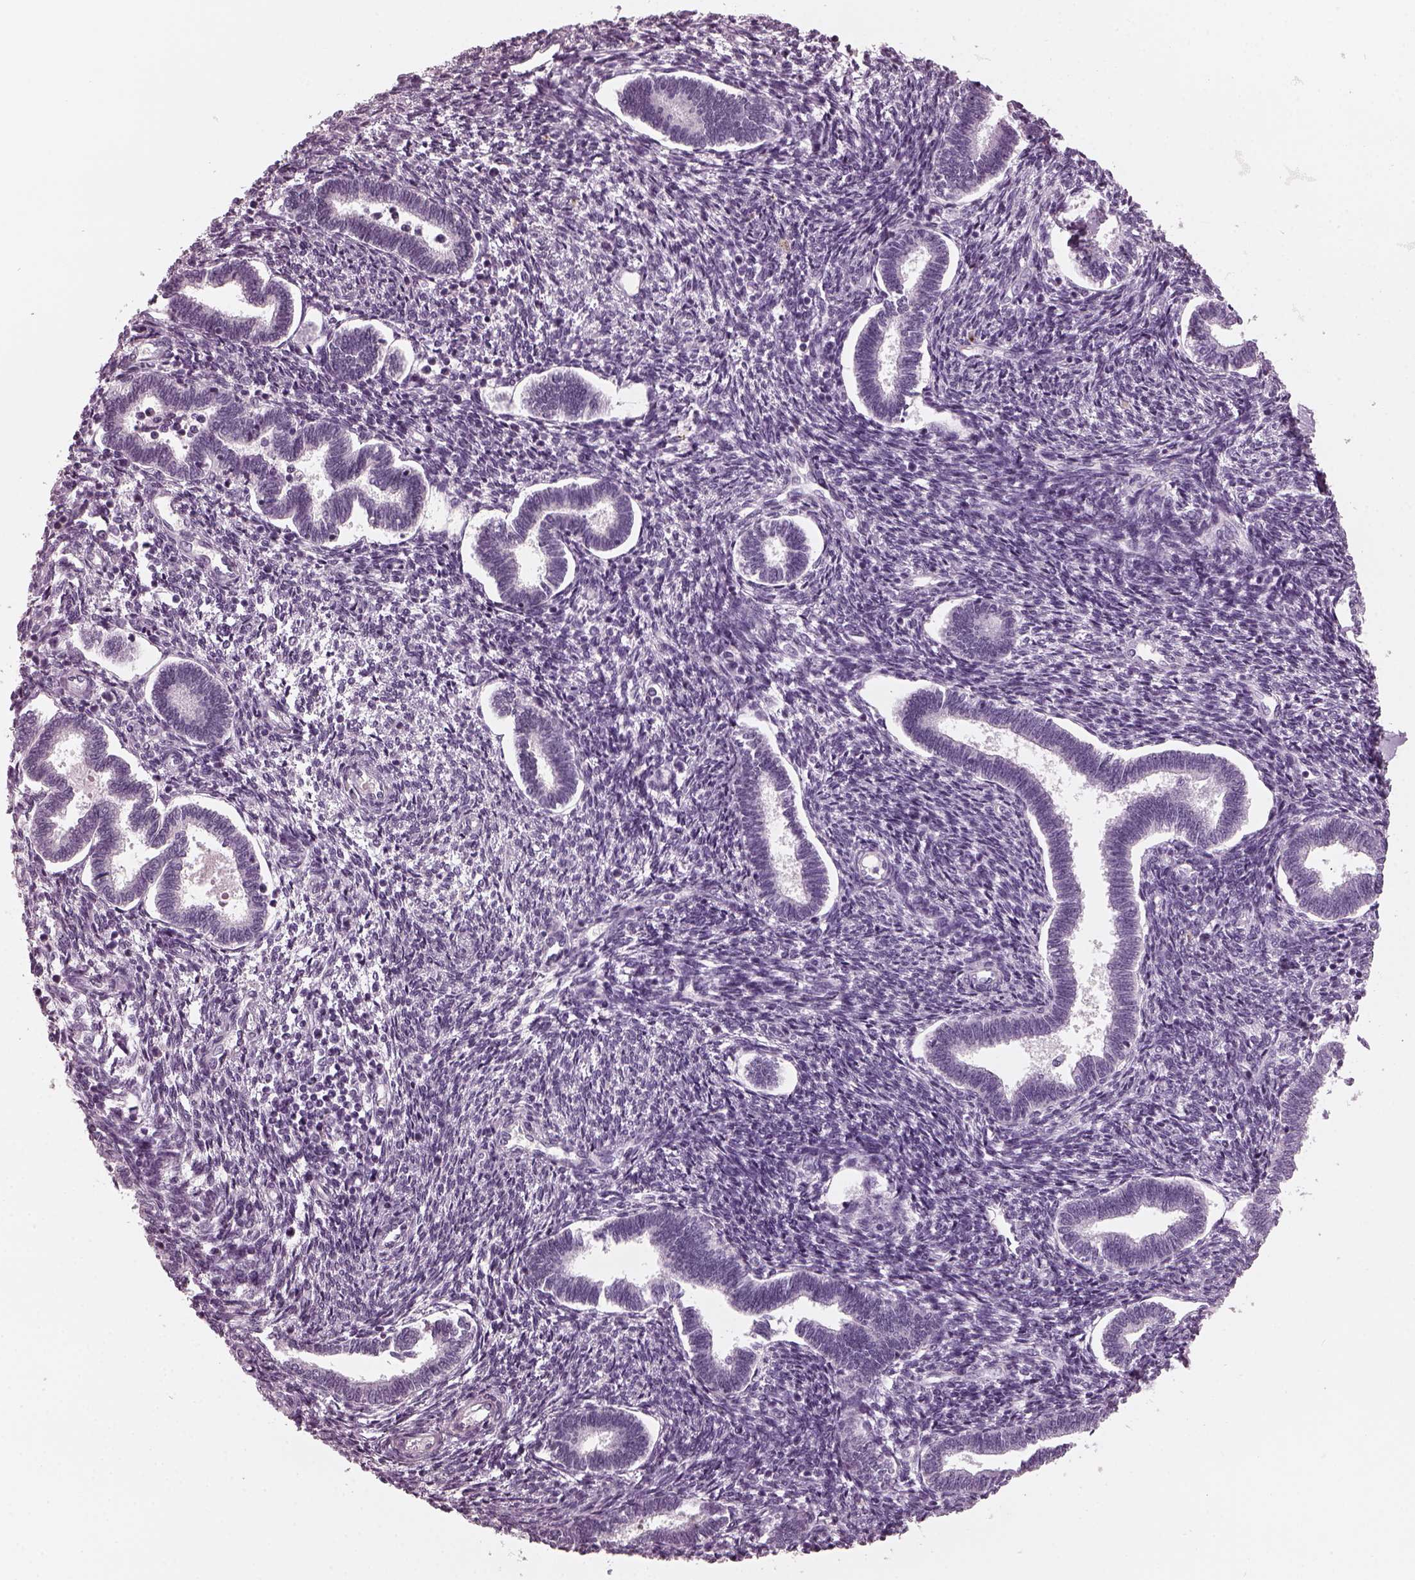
{"staining": {"intensity": "negative", "quantity": "none", "location": "none"}, "tissue": "endometrium", "cell_type": "Cells in endometrial stroma", "image_type": "normal", "snomed": [{"axis": "morphology", "description": "Normal tissue, NOS"}, {"axis": "topography", "description": "Endometrium"}], "caption": "Immunohistochemistry photomicrograph of normal endometrium: endometrium stained with DAB (3,3'-diaminobenzidine) exhibits no significant protein staining in cells in endometrial stroma.", "gene": "RCVRN", "patient": {"sex": "female", "age": 42}}